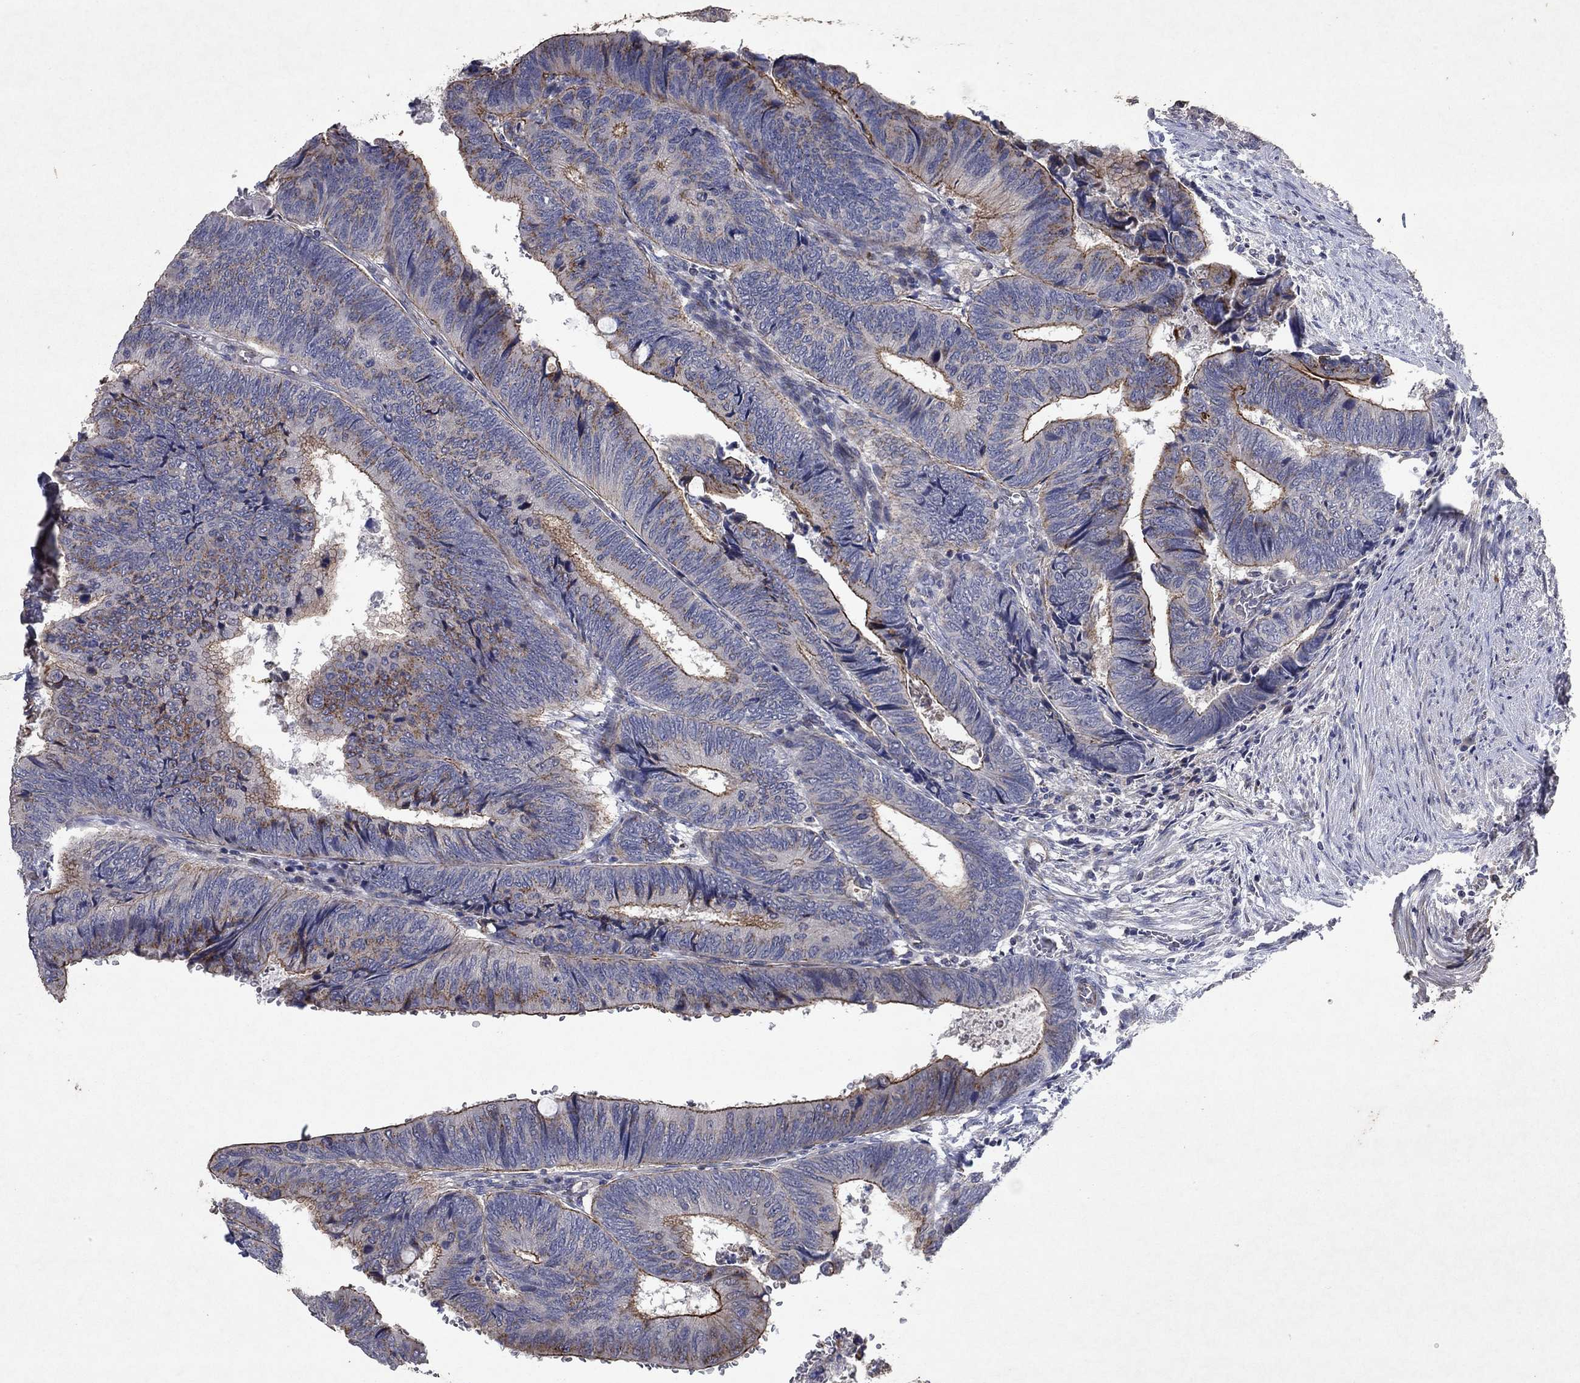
{"staining": {"intensity": "strong", "quantity": "<25%", "location": "cytoplasmic/membranous"}, "tissue": "colorectal cancer", "cell_type": "Tumor cells", "image_type": "cancer", "snomed": [{"axis": "morphology", "description": "Normal tissue, NOS"}, {"axis": "morphology", "description": "Adenocarcinoma, NOS"}, {"axis": "topography", "description": "Rectum"}, {"axis": "topography", "description": "Peripheral nerve tissue"}], "caption": "Colorectal adenocarcinoma was stained to show a protein in brown. There is medium levels of strong cytoplasmic/membranous staining in approximately <25% of tumor cells.", "gene": "FRG1", "patient": {"sex": "male", "age": 92}}